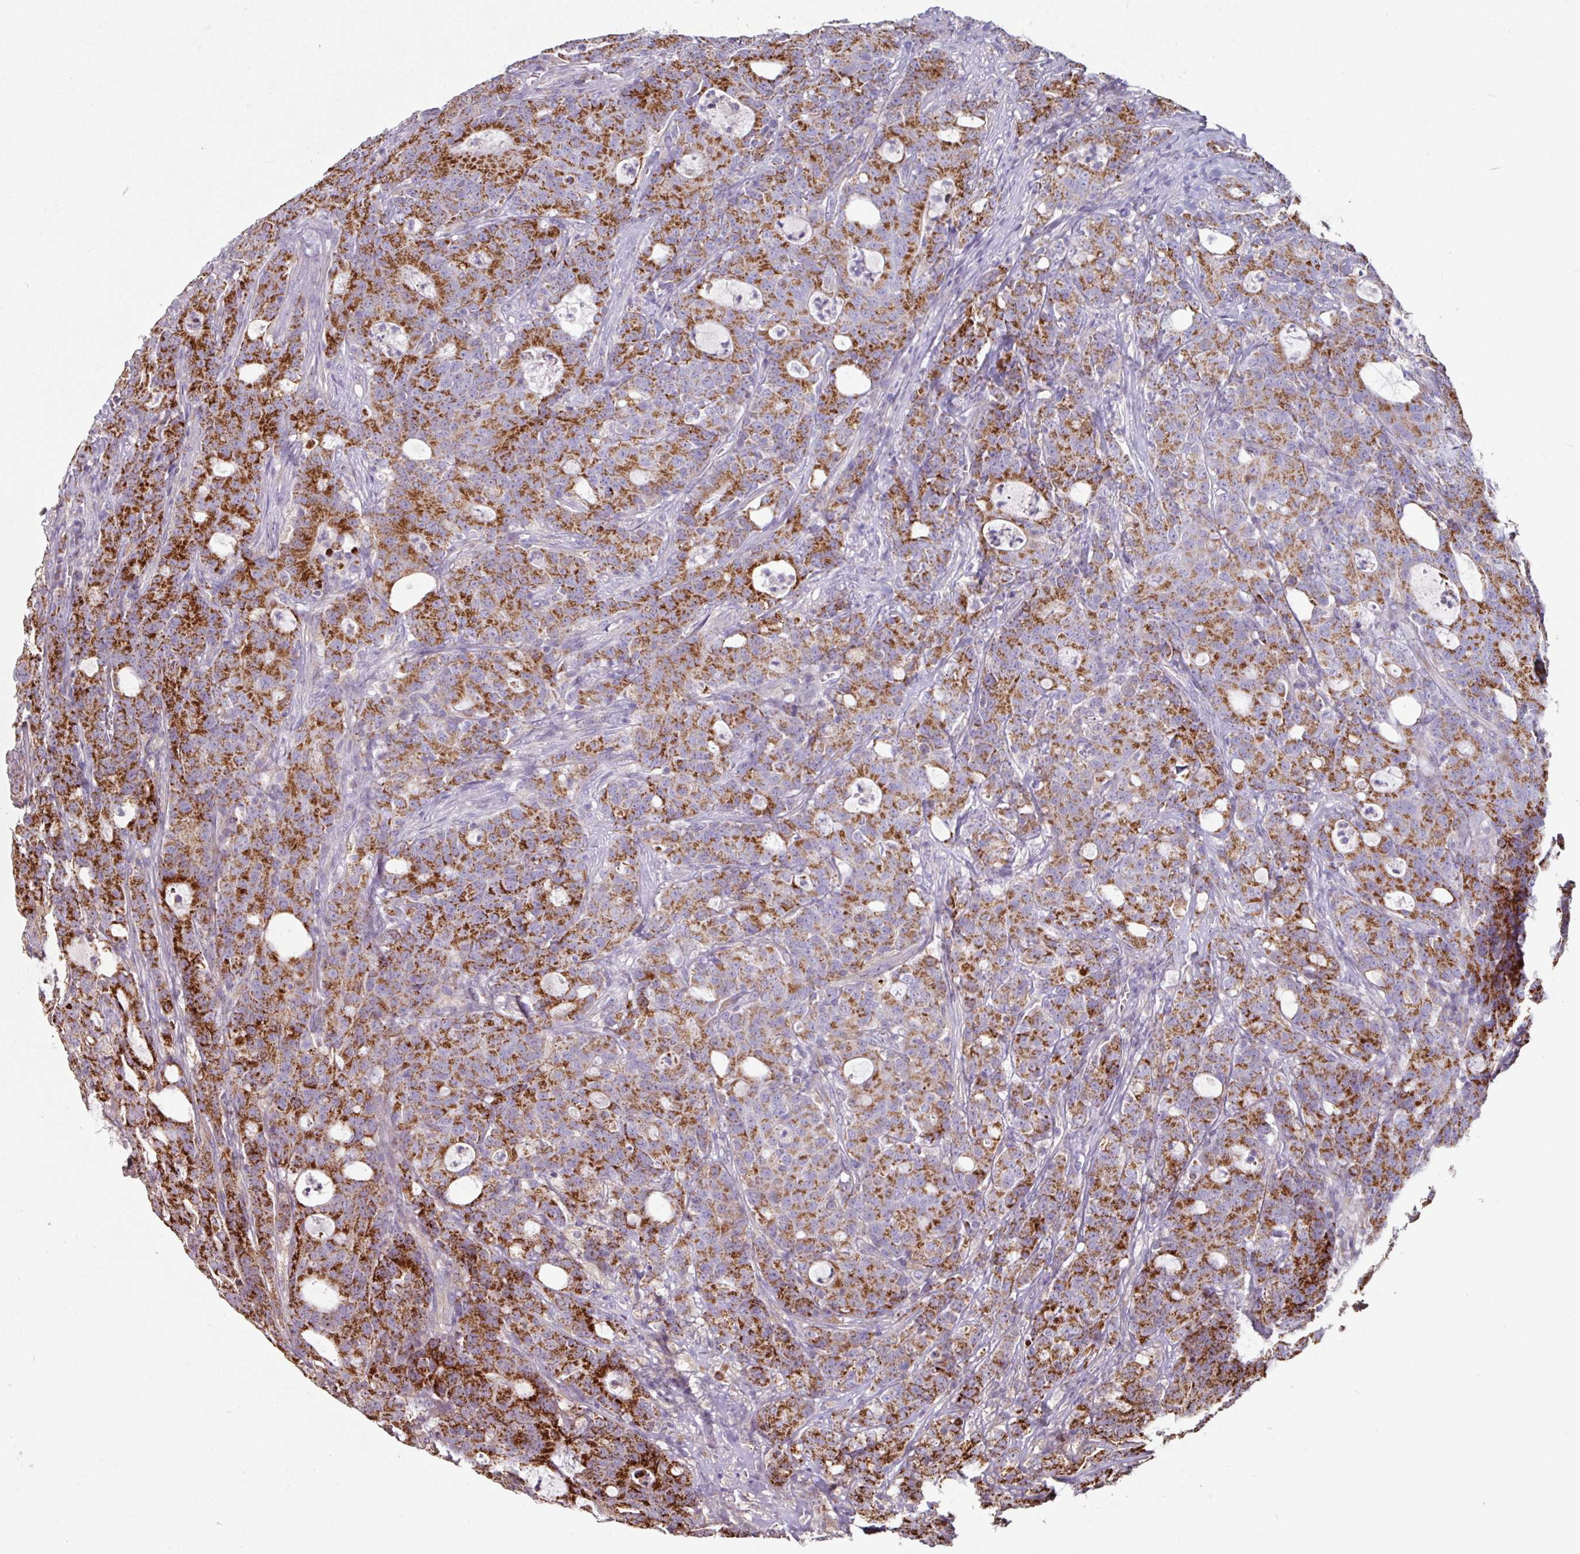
{"staining": {"intensity": "strong", "quantity": ">75%", "location": "cytoplasmic/membranous"}, "tissue": "colorectal cancer", "cell_type": "Tumor cells", "image_type": "cancer", "snomed": [{"axis": "morphology", "description": "Adenocarcinoma, NOS"}, {"axis": "topography", "description": "Colon"}], "caption": "IHC histopathology image of neoplastic tissue: adenocarcinoma (colorectal) stained using immunohistochemistry displays high levels of strong protein expression localized specifically in the cytoplasmic/membranous of tumor cells, appearing as a cytoplasmic/membranous brown color.", "gene": "OR2D3", "patient": {"sex": "male", "age": 83}}